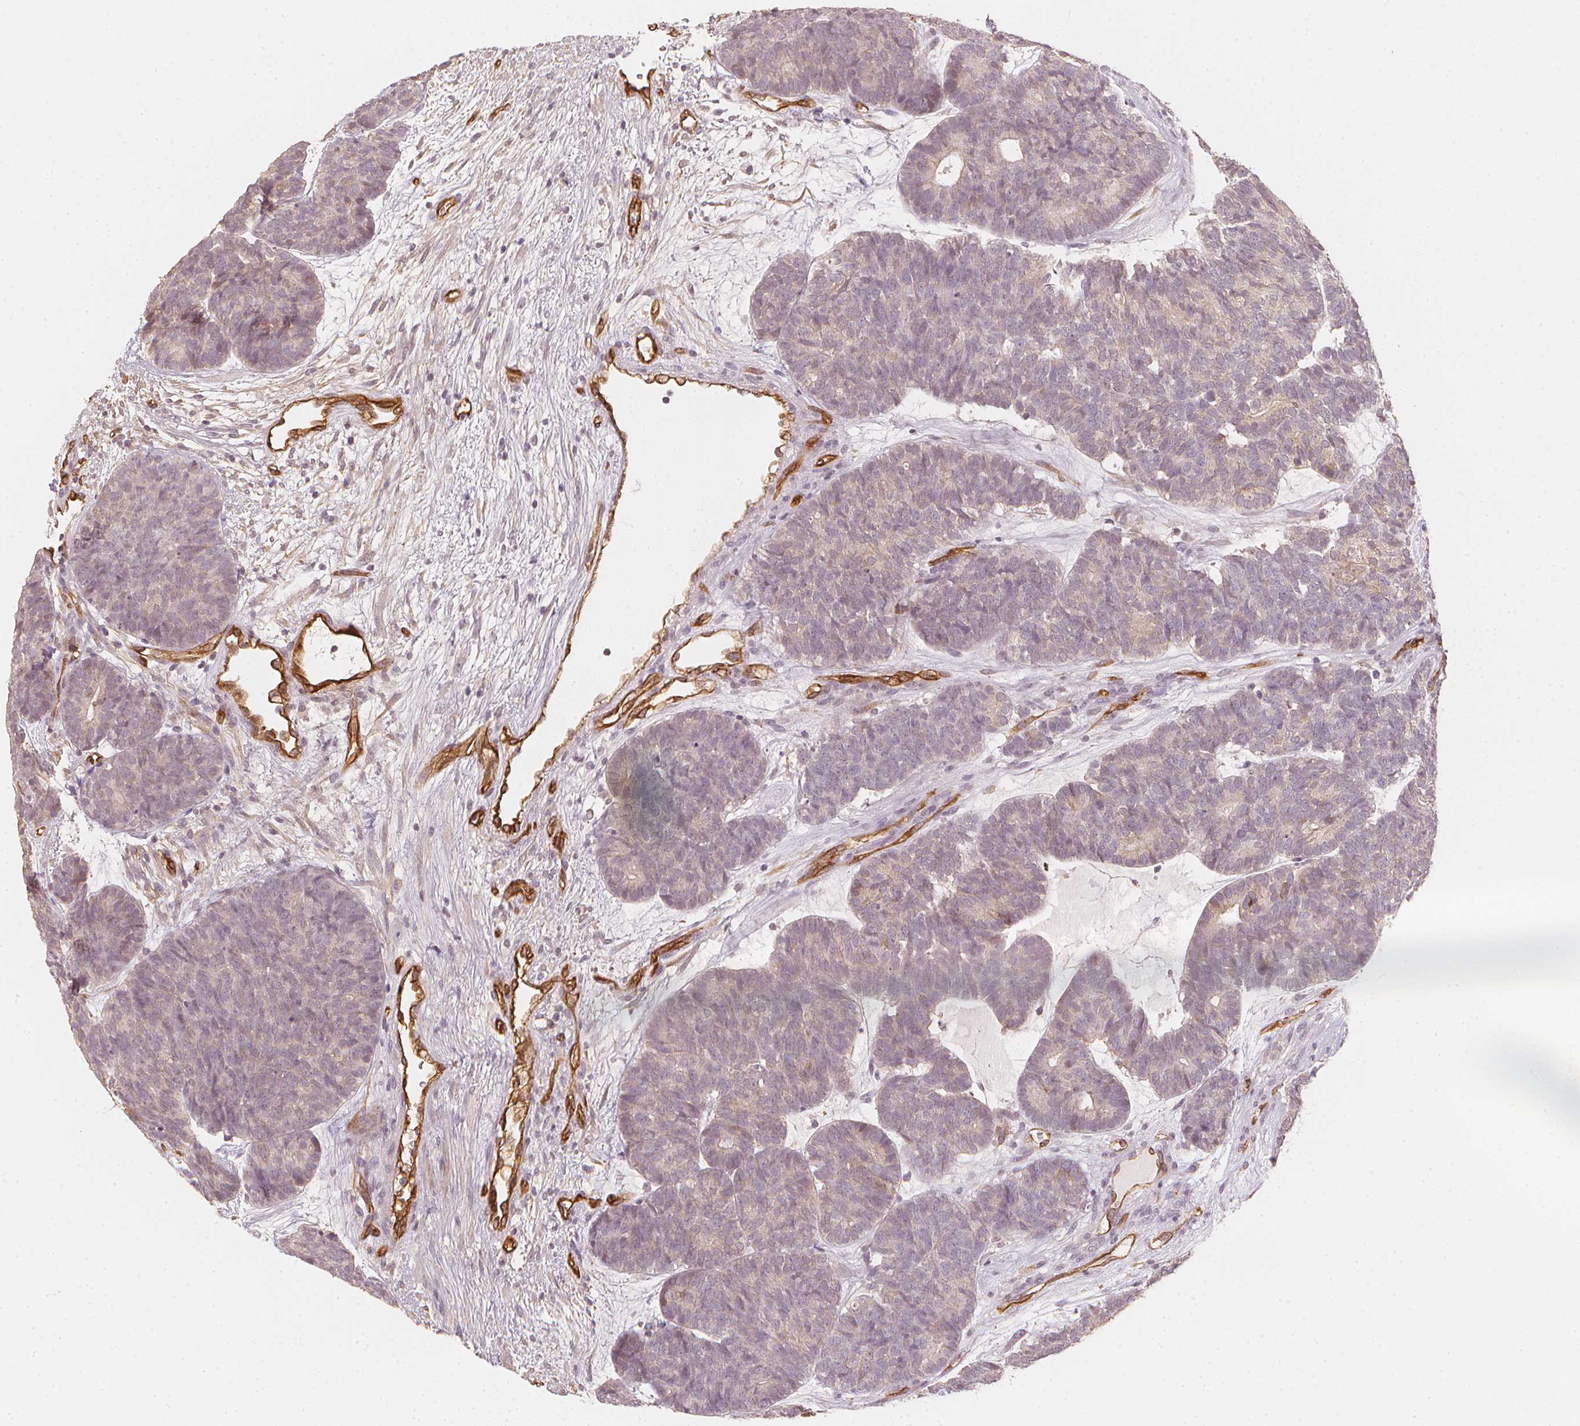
{"staining": {"intensity": "weak", "quantity": "<25%", "location": "cytoplasmic/membranous"}, "tissue": "head and neck cancer", "cell_type": "Tumor cells", "image_type": "cancer", "snomed": [{"axis": "morphology", "description": "Adenocarcinoma, NOS"}, {"axis": "topography", "description": "Head-Neck"}], "caption": "The immunohistochemistry image has no significant expression in tumor cells of head and neck cancer (adenocarcinoma) tissue.", "gene": "CIB1", "patient": {"sex": "female", "age": 81}}